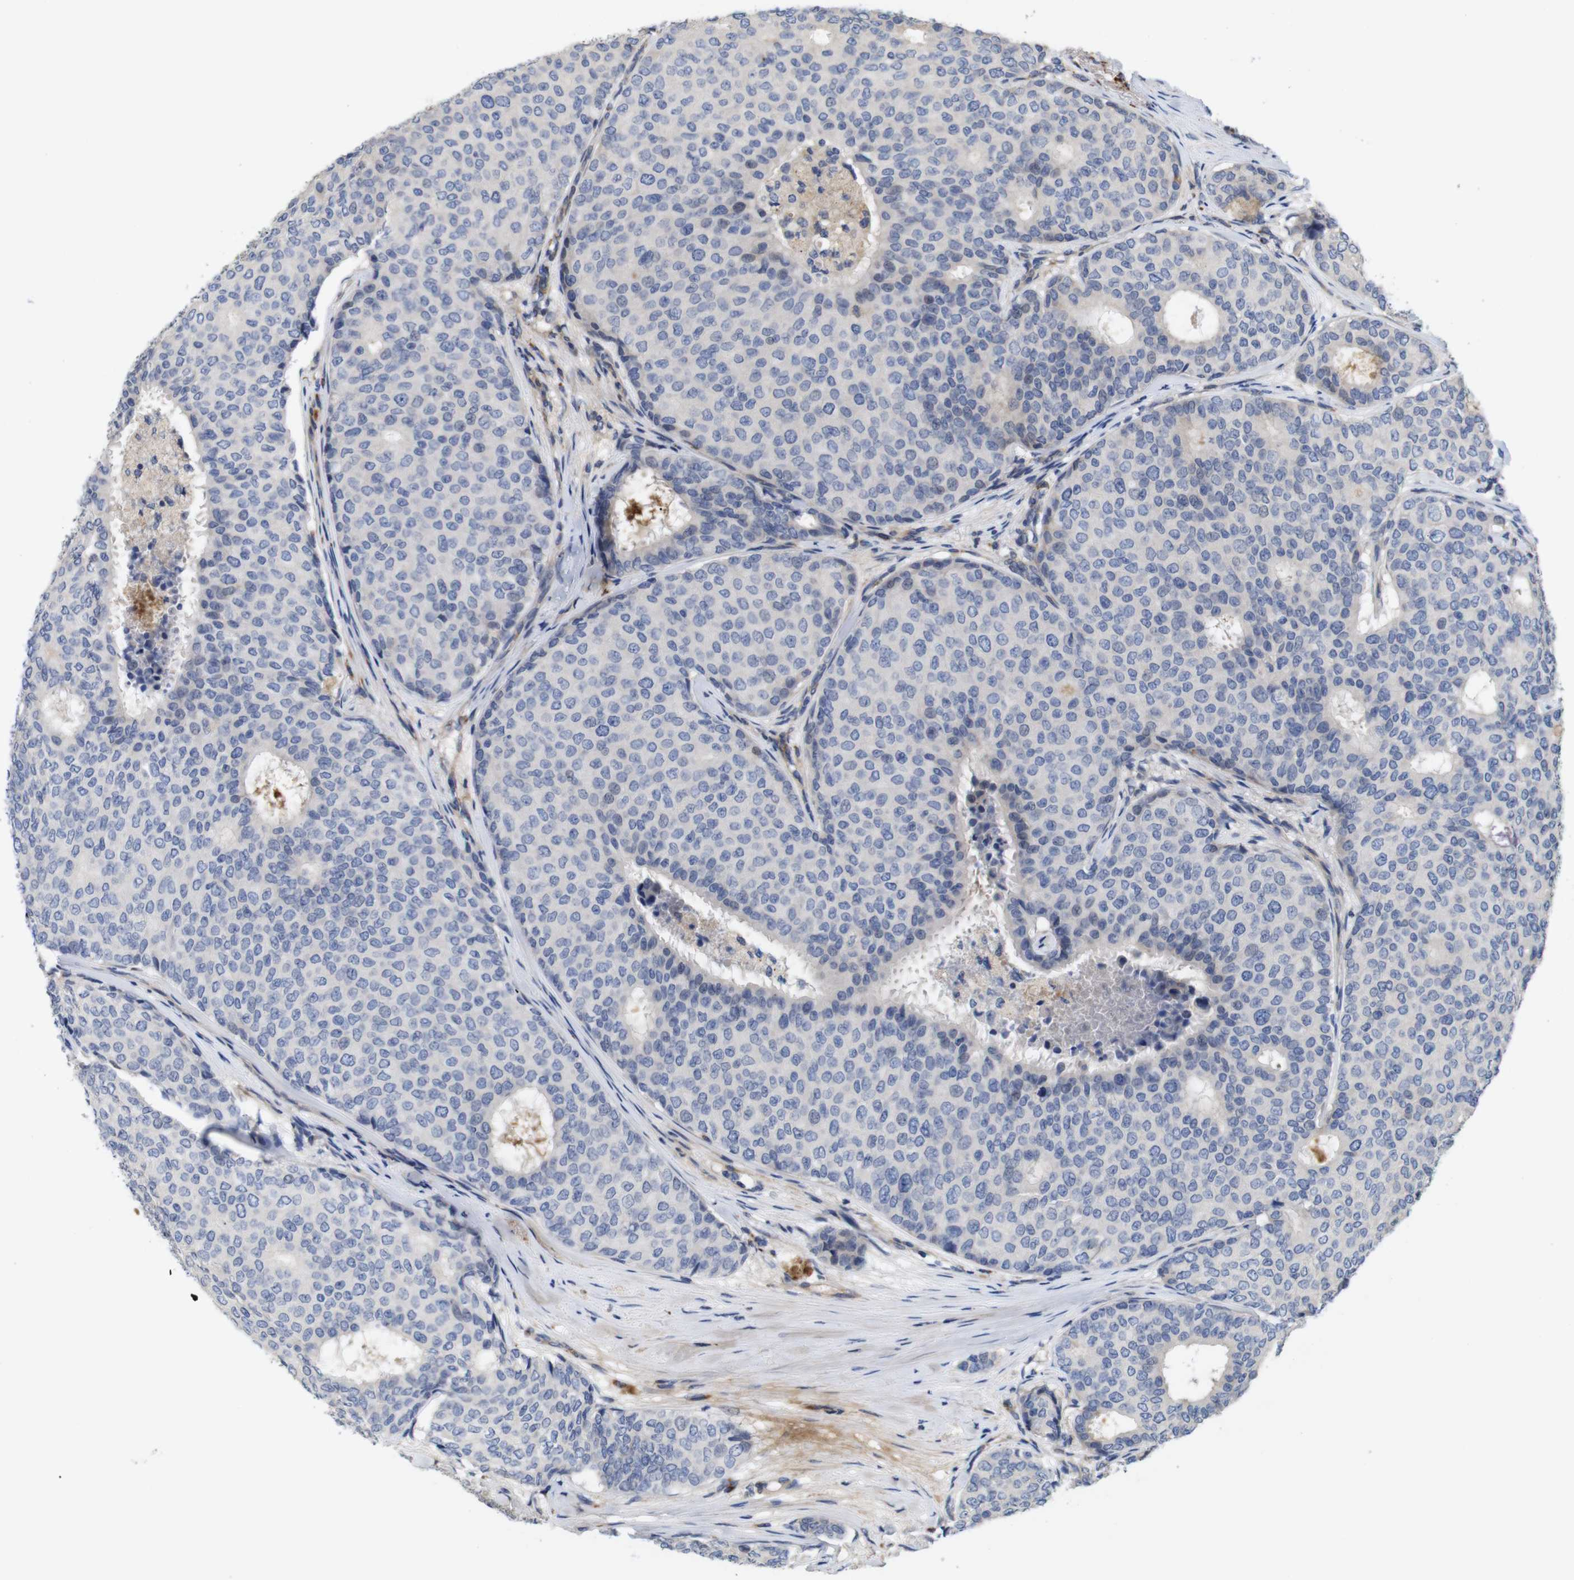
{"staining": {"intensity": "negative", "quantity": "none", "location": "none"}, "tissue": "breast cancer", "cell_type": "Tumor cells", "image_type": "cancer", "snomed": [{"axis": "morphology", "description": "Duct carcinoma"}, {"axis": "topography", "description": "Breast"}], "caption": "The IHC image has no significant positivity in tumor cells of intraductal carcinoma (breast) tissue.", "gene": "SPRY3", "patient": {"sex": "female", "age": 75}}